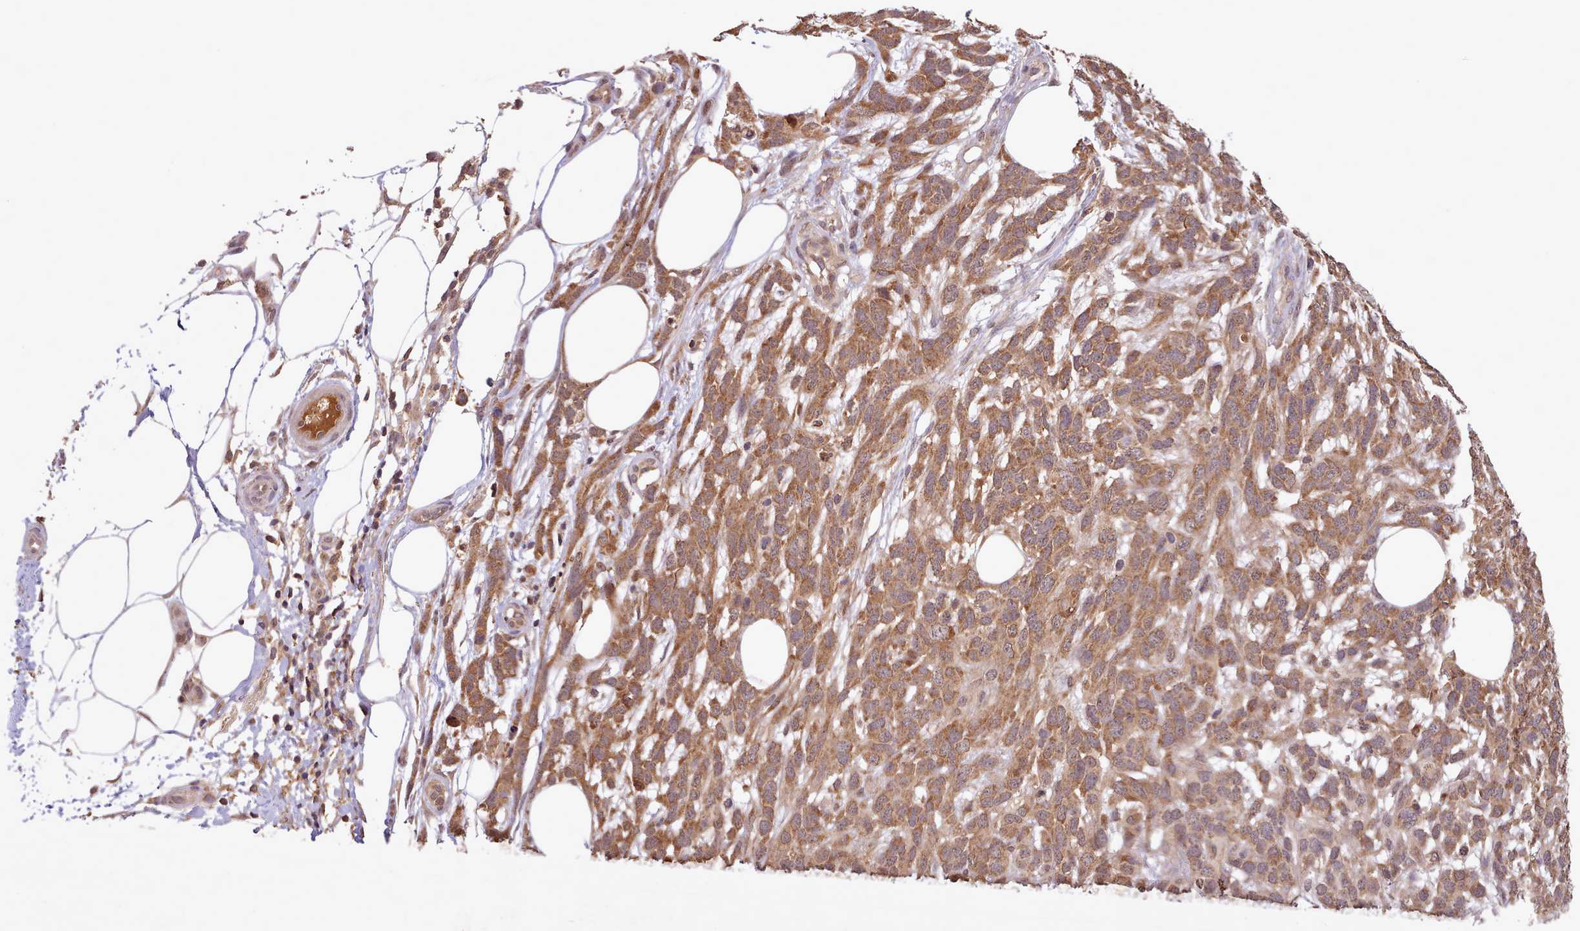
{"staining": {"intensity": "moderate", "quantity": ">75%", "location": "cytoplasmic/membranous"}, "tissue": "melanoma", "cell_type": "Tumor cells", "image_type": "cancer", "snomed": [{"axis": "morphology", "description": "Normal morphology"}, {"axis": "morphology", "description": "Malignant melanoma, NOS"}, {"axis": "topography", "description": "Skin"}], "caption": "Human malignant melanoma stained for a protein (brown) exhibits moderate cytoplasmic/membranous positive positivity in about >75% of tumor cells.", "gene": "PIP4P1", "patient": {"sex": "female", "age": 72}}